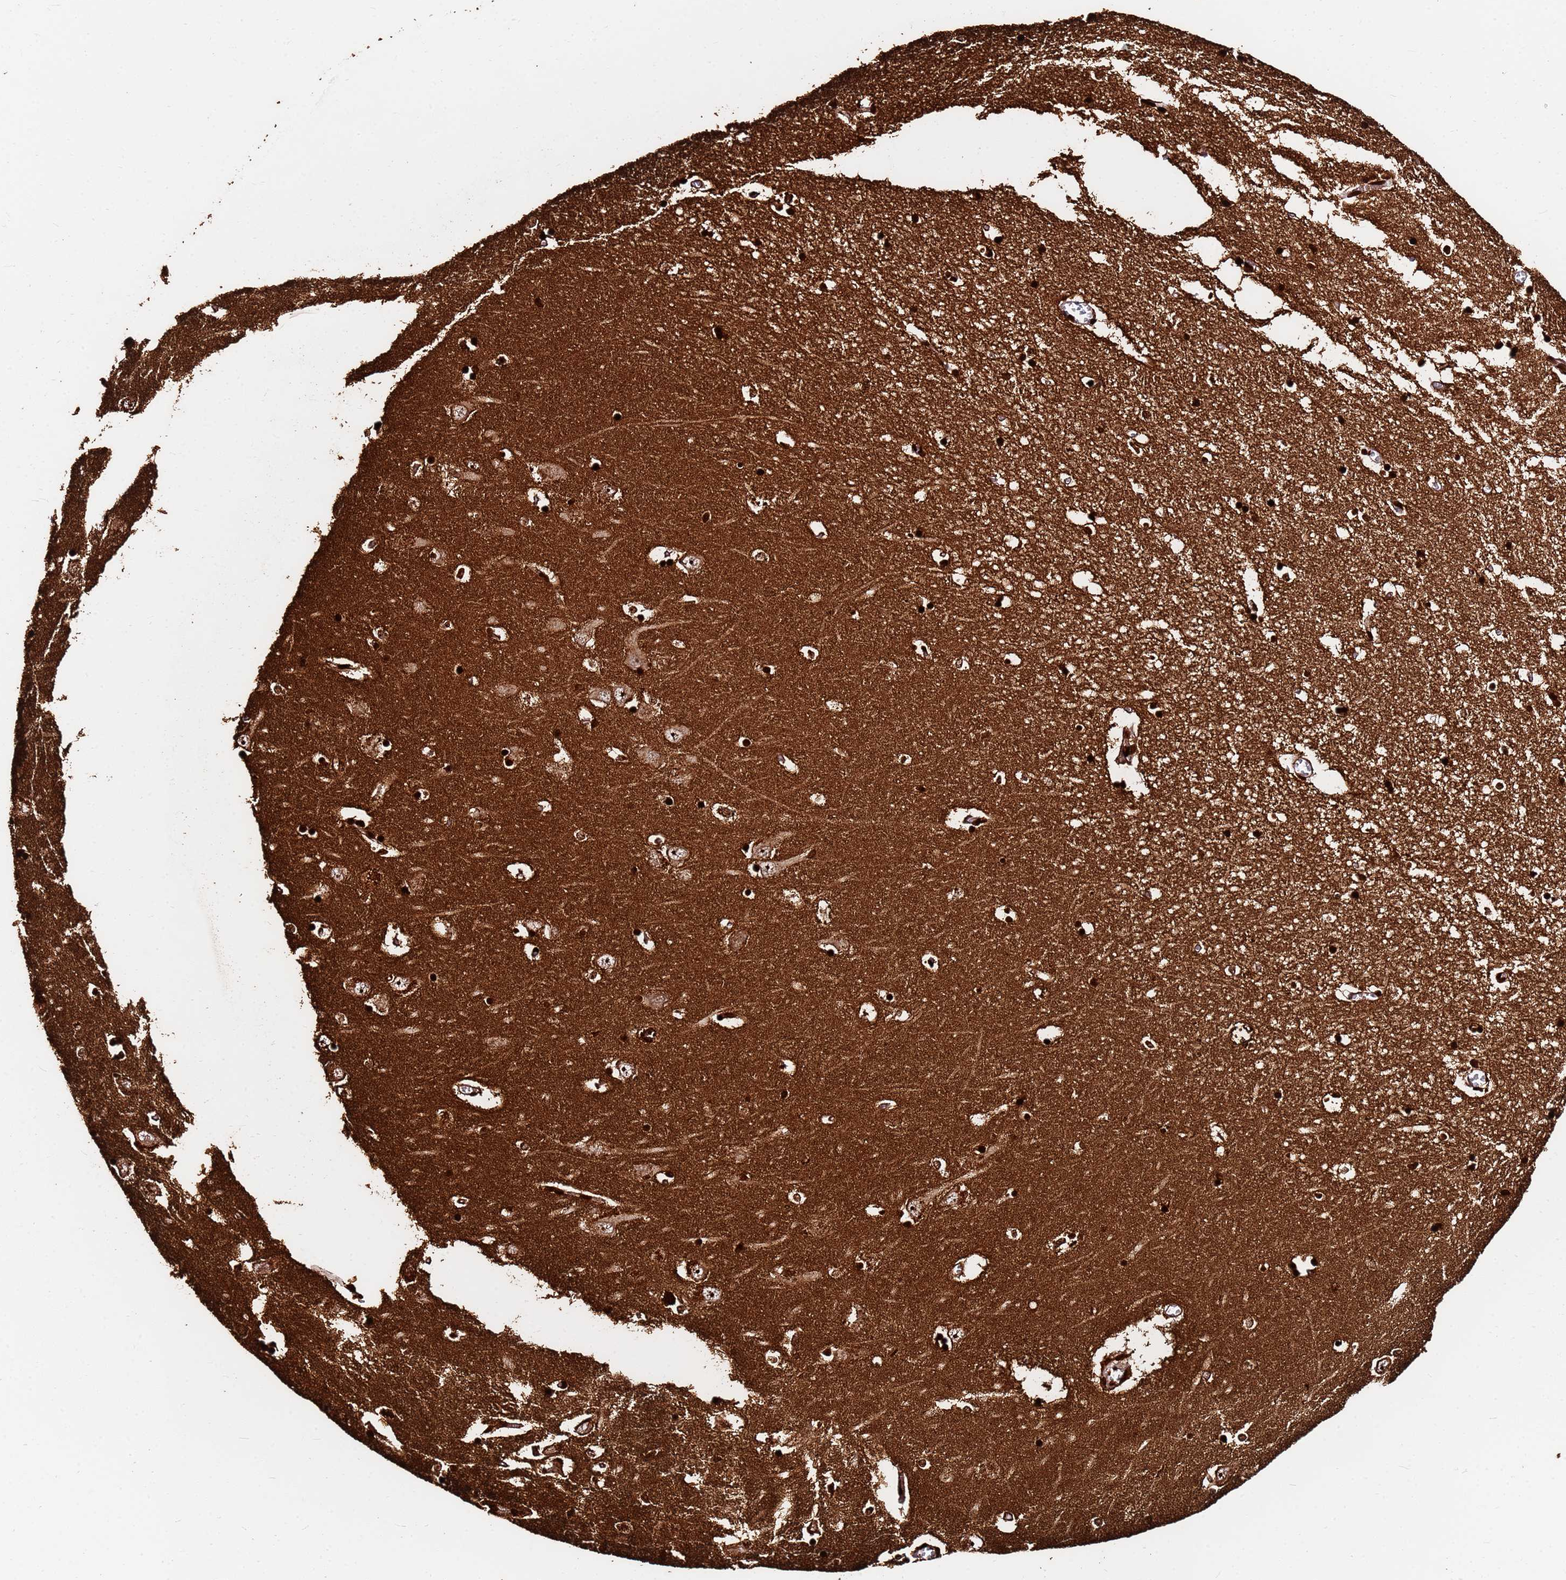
{"staining": {"intensity": "strong", "quantity": ">75%", "location": "cytoplasmic/membranous,nuclear"}, "tissue": "hippocampus", "cell_type": "Glial cells", "image_type": "normal", "snomed": [{"axis": "morphology", "description": "Normal tissue, NOS"}, {"axis": "topography", "description": "Hippocampus"}], "caption": "DAB immunohistochemical staining of benign human hippocampus reveals strong cytoplasmic/membranous,nuclear protein positivity in about >75% of glial cells.", "gene": "BASP1", "patient": {"sex": "male", "age": 70}}